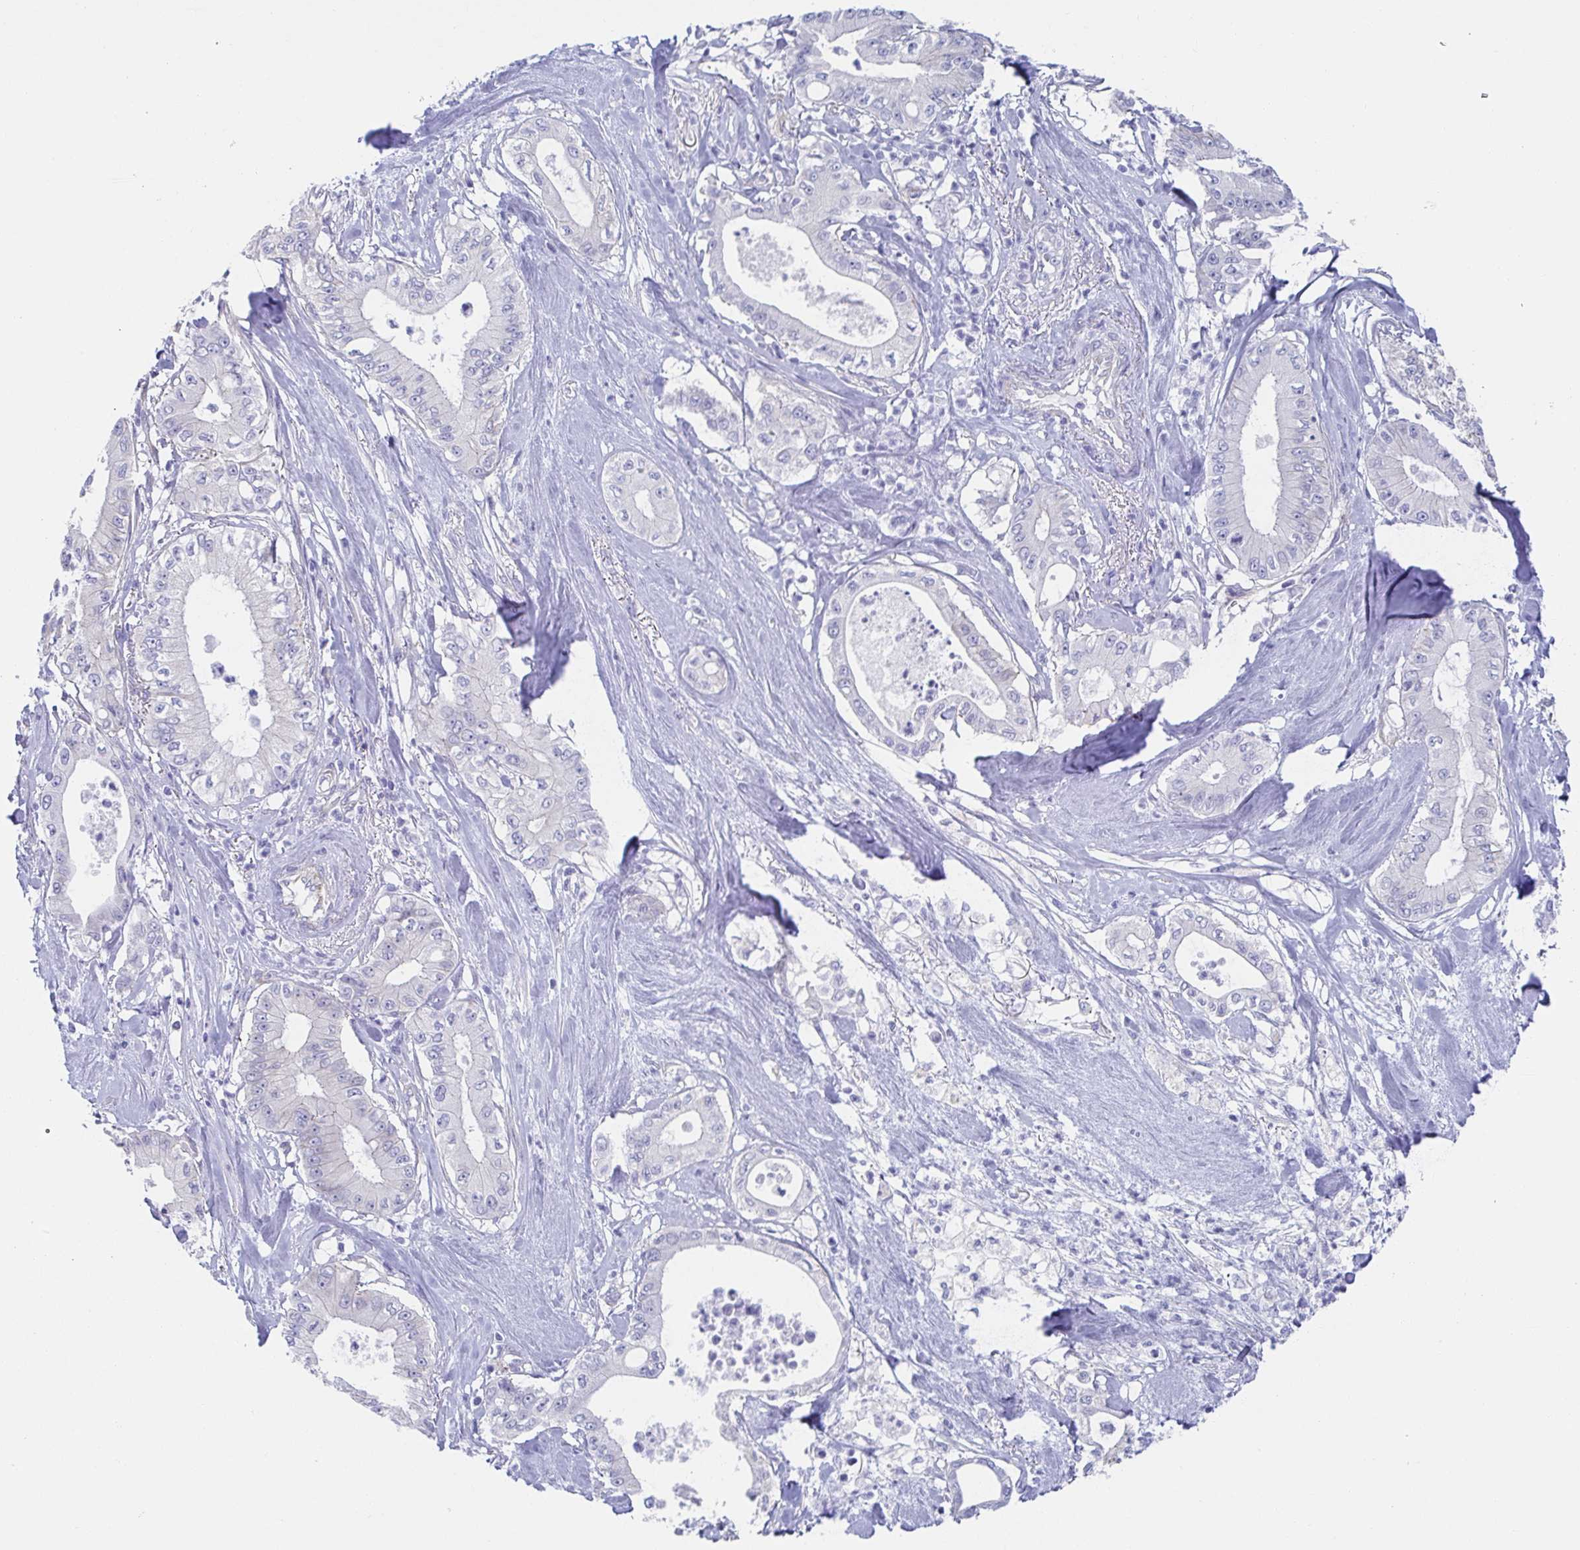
{"staining": {"intensity": "negative", "quantity": "none", "location": "none"}, "tissue": "pancreatic cancer", "cell_type": "Tumor cells", "image_type": "cancer", "snomed": [{"axis": "morphology", "description": "Adenocarcinoma, NOS"}, {"axis": "topography", "description": "Pancreas"}], "caption": "Adenocarcinoma (pancreatic) was stained to show a protein in brown. There is no significant positivity in tumor cells.", "gene": "DYNC1I1", "patient": {"sex": "male", "age": 71}}